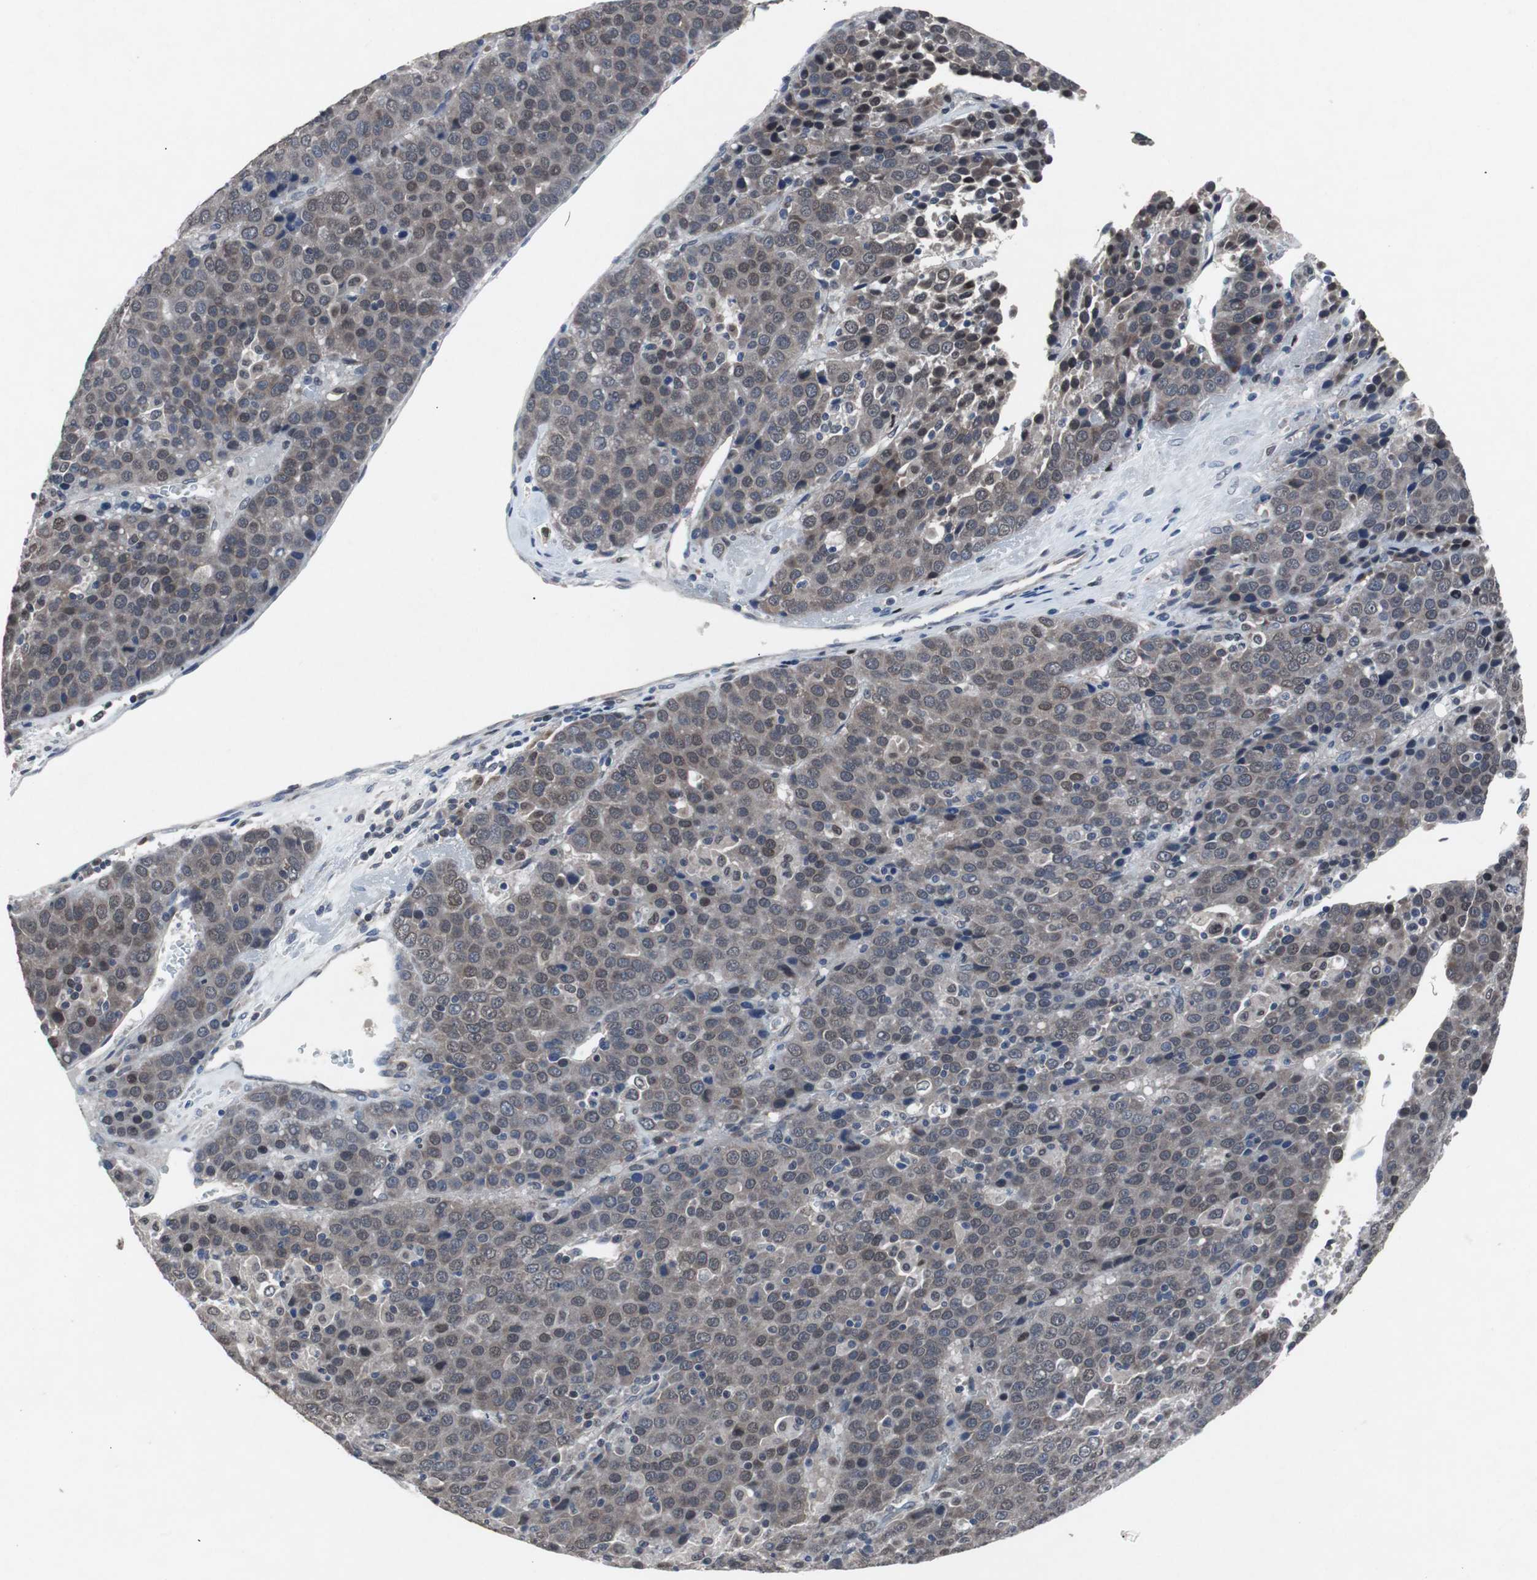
{"staining": {"intensity": "weak", "quantity": ">75%", "location": "cytoplasmic/membranous"}, "tissue": "liver cancer", "cell_type": "Tumor cells", "image_type": "cancer", "snomed": [{"axis": "morphology", "description": "Carcinoma, Hepatocellular, NOS"}, {"axis": "topography", "description": "Liver"}], "caption": "Protein expression analysis of human hepatocellular carcinoma (liver) reveals weak cytoplasmic/membranous staining in about >75% of tumor cells. The staining was performed using DAB (3,3'-diaminobenzidine), with brown indicating positive protein expression. Nuclei are stained blue with hematoxylin.", "gene": "RBM47", "patient": {"sex": "female", "age": 53}}